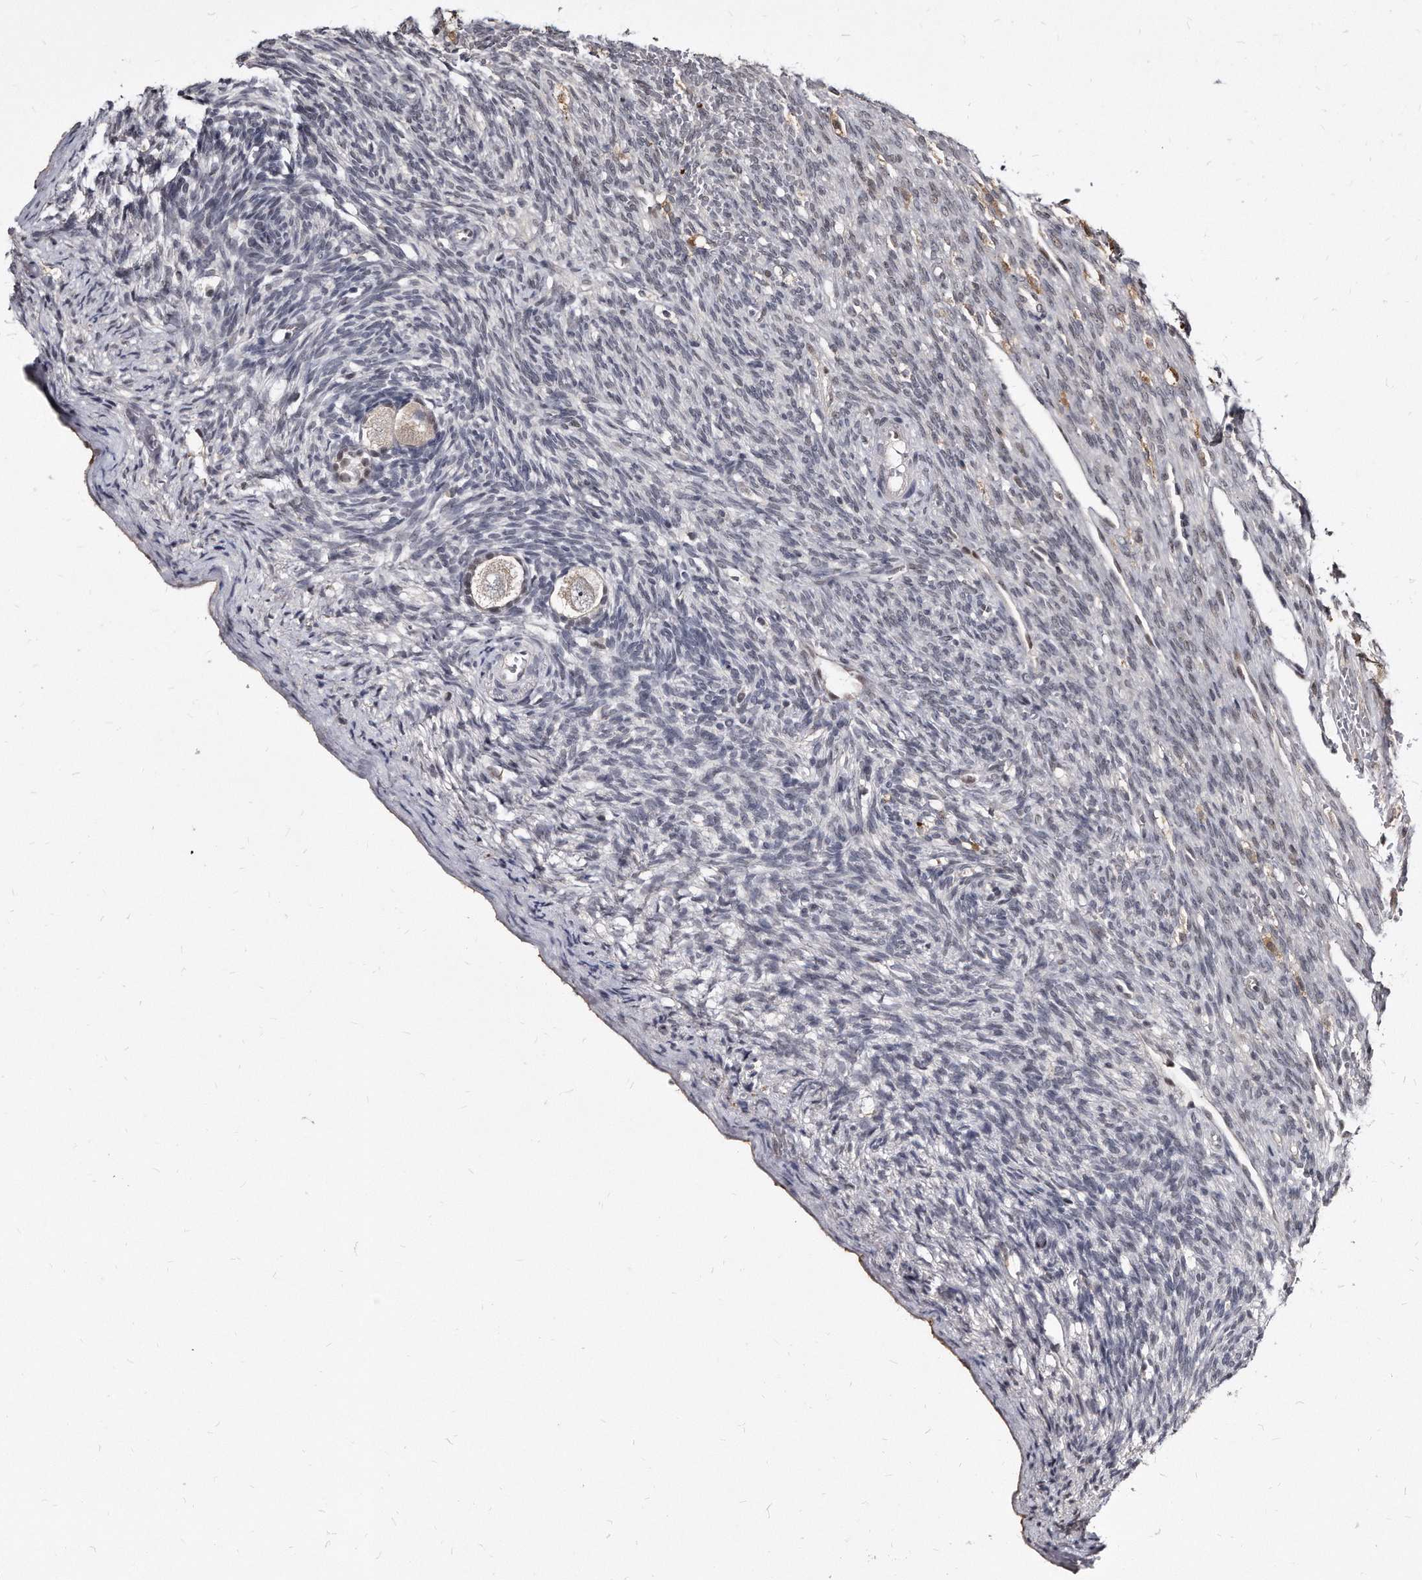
{"staining": {"intensity": "negative", "quantity": "none", "location": "none"}, "tissue": "ovary", "cell_type": "Follicle cells", "image_type": "normal", "snomed": [{"axis": "morphology", "description": "Normal tissue, NOS"}, {"axis": "topography", "description": "Ovary"}], "caption": "High magnification brightfield microscopy of unremarkable ovary stained with DAB (3,3'-diaminobenzidine) (brown) and counterstained with hematoxylin (blue): follicle cells show no significant staining. Brightfield microscopy of IHC stained with DAB (brown) and hematoxylin (blue), captured at high magnification.", "gene": "KLHDC3", "patient": {"sex": "female", "age": 34}}